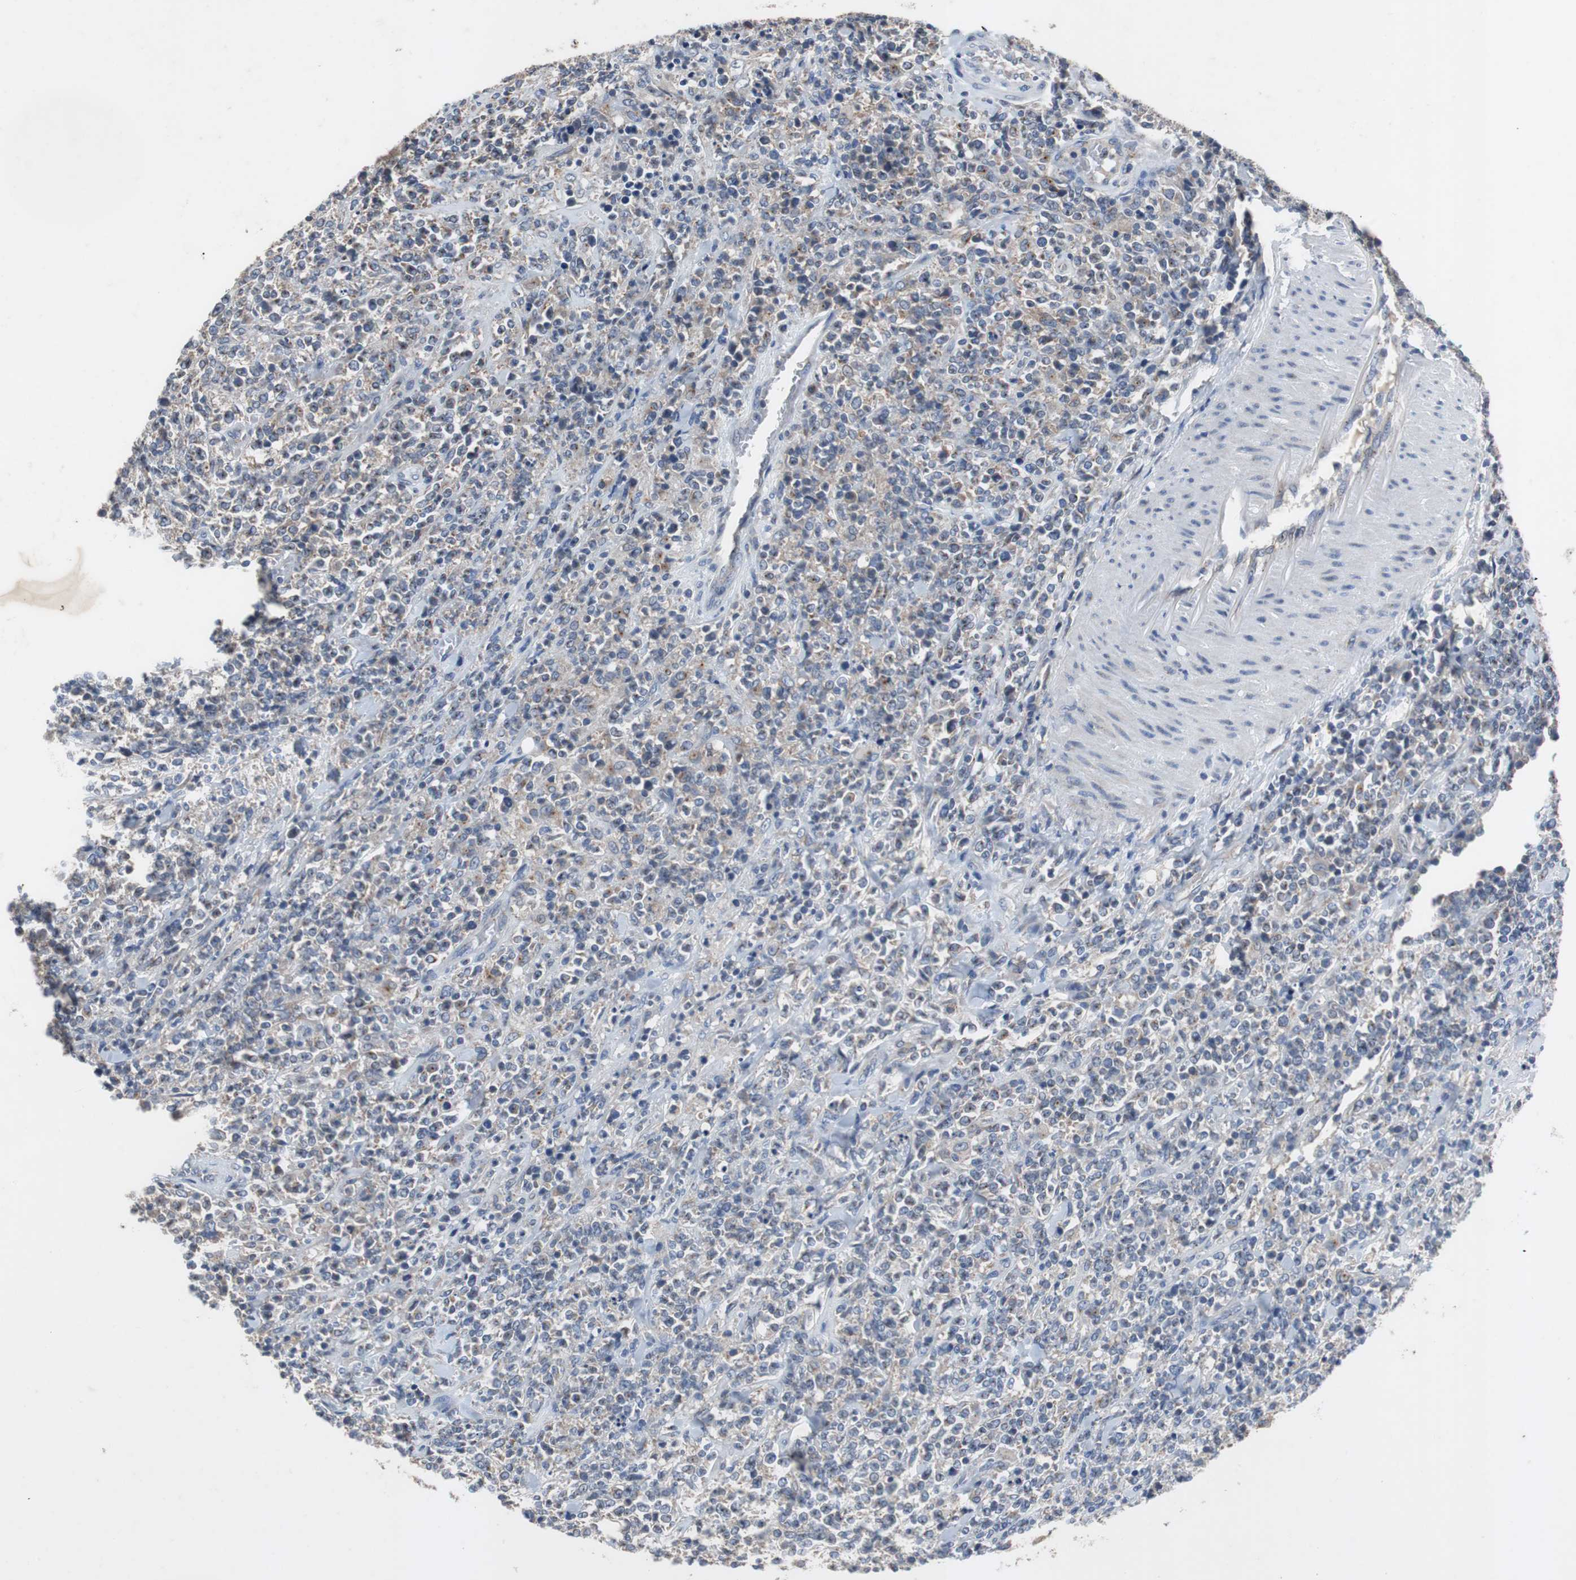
{"staining": {"intensity": "weak", "quantity": "25%-75%", "location": "cytoplasmic/membranous"}, "tissue": "lymphoma", "cell_type": "Tumor cells", "image_type": "cancer", "snomed": [{"axis": "morphology", "description": "Malignant lymphoma, non-Hodgkin's type, High grade"}, {"axis": "topography", "description": "Soft tissue"}], "caption": "Protein staining of lymphoma tissue exhibits weak cytoplasmic/membranous expression in approximately 25%-75% of tumor cells.", "gene": "CALB2", "patient": {"sex": "male", "age": 18}}